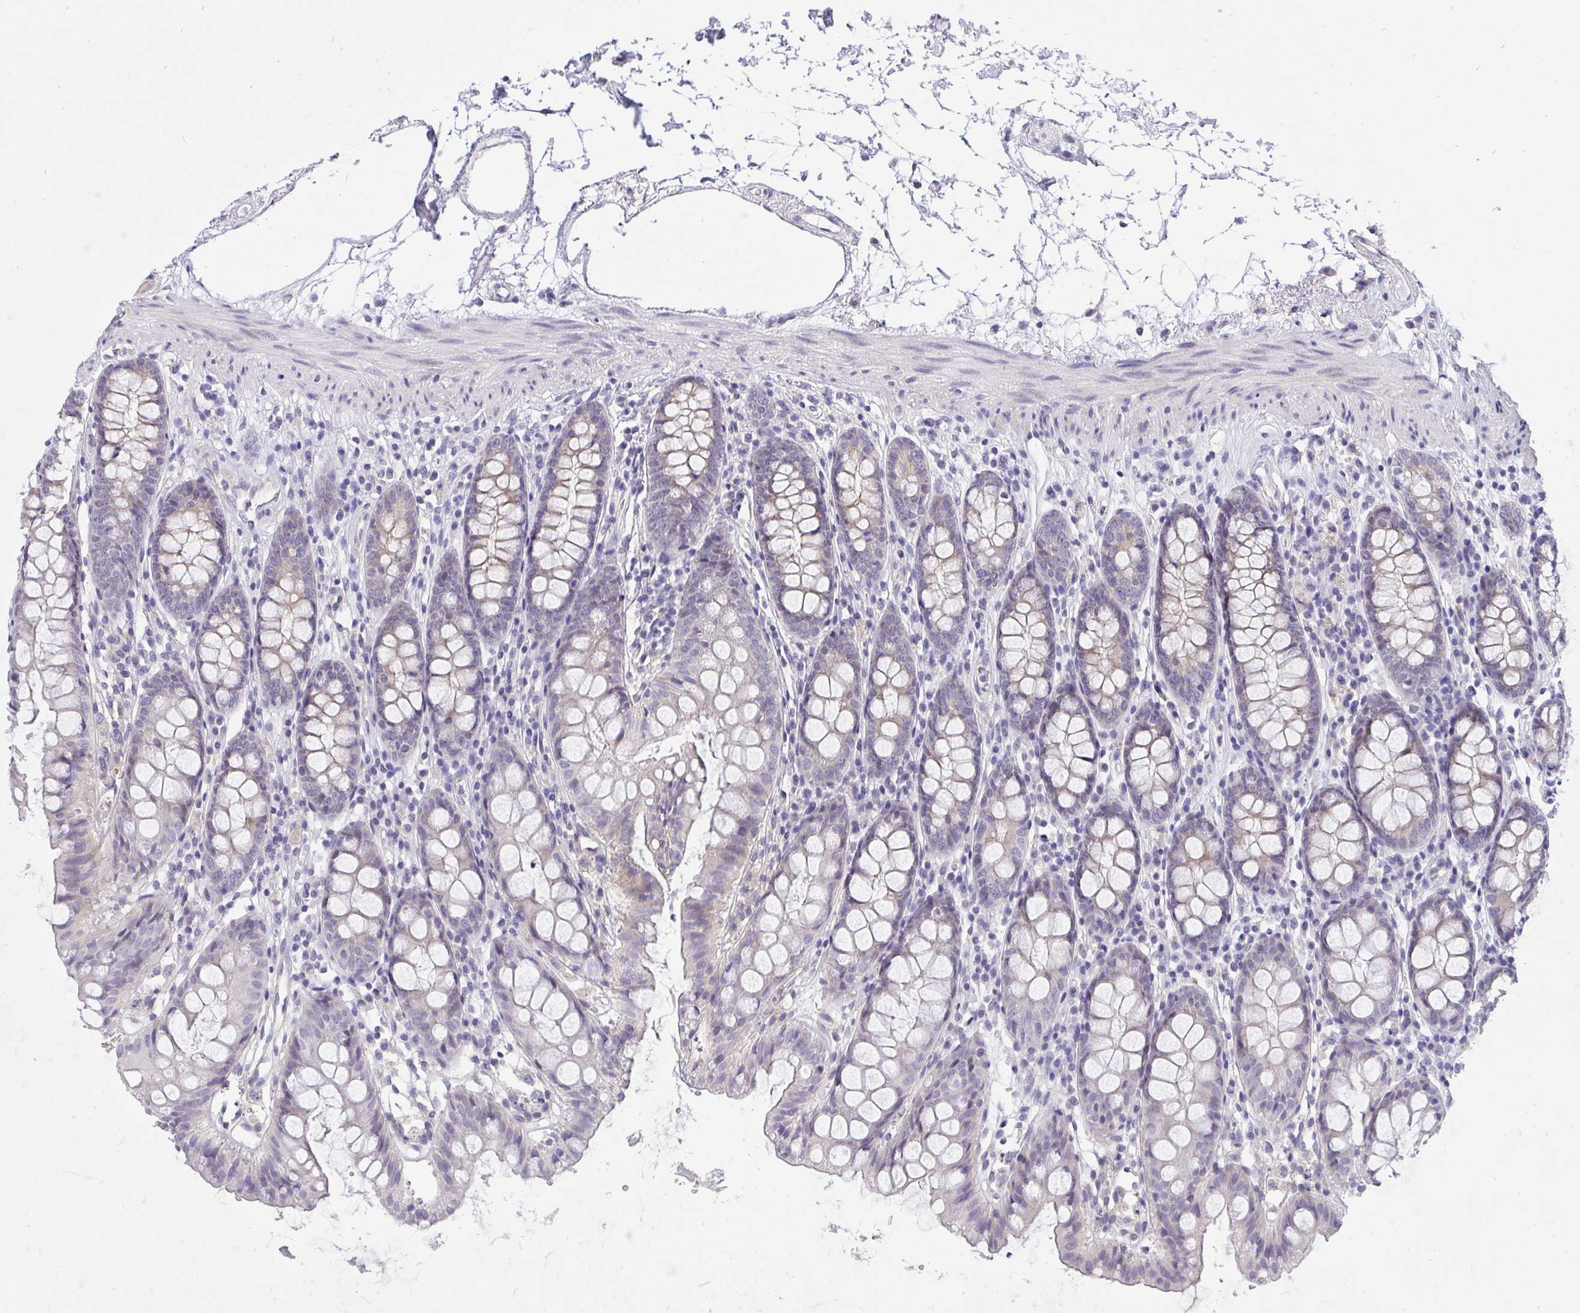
{"staining": {"intensity": "negative", "quantity": "none", "location": "none"}, "tissue": "colon", "cell_type": "Endothelial cells", "image_type": "normal", "snomed": [{"axis": "morphology", "description": "Normal tissue, NOS"}, {"axis": "topography", "description": "Colon"}], "caption": "Benign colon was stained to show a protein in brown. There is no significant positivity in endothelial cells. Brightfield microscopy of IHC stained with DAB (3,3'-diaminobenzidine) (brown) and hematoxylin (blue), captured at high magnification.", "gene": "VGLL3", "patient": {"sex": "female", "age": 84}}